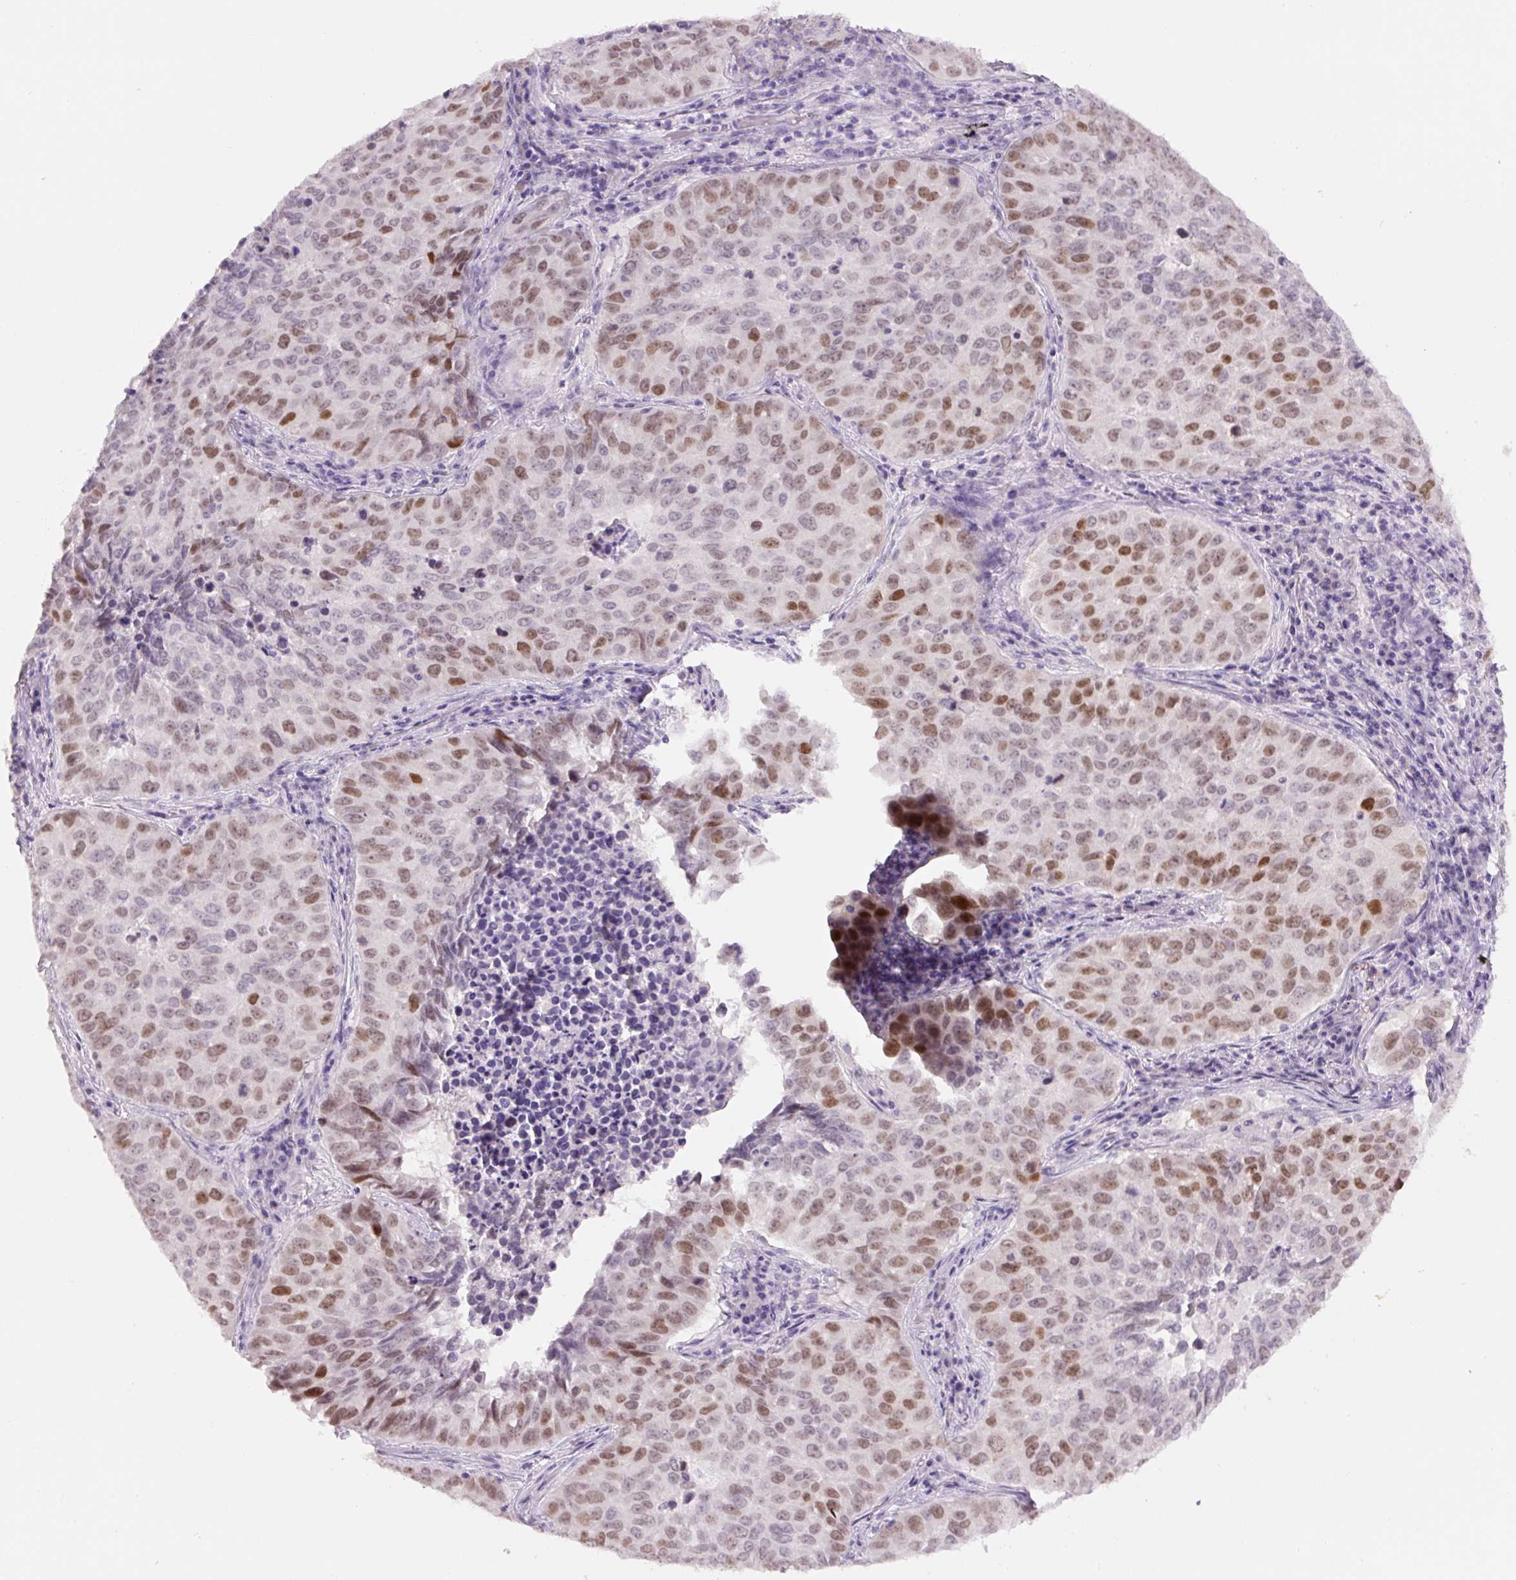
{"staining": {"intensity": "moderate", "quantity": "25%-75%", "location": "nuclear"}, "tissue": "lung cancer", "cell_type": "Tumor cells", "image_type": "cancer", "snomed": [{"axis": "morphology", "description": "Adenocarcinoma, NOS"}, {"axis": "topography", "description": "Lung"}], "caption": "Lung cancer (adenocarcinoma) tissue shows moderate nuclear staining in about 25%-75% of tumor cells, visualized by immunohistochemistry. (brown staining indicates protein expression, while blue staining denotes nuclei).", "gene": "SIX1", "patient": {"sex": "female", "age": 50}}